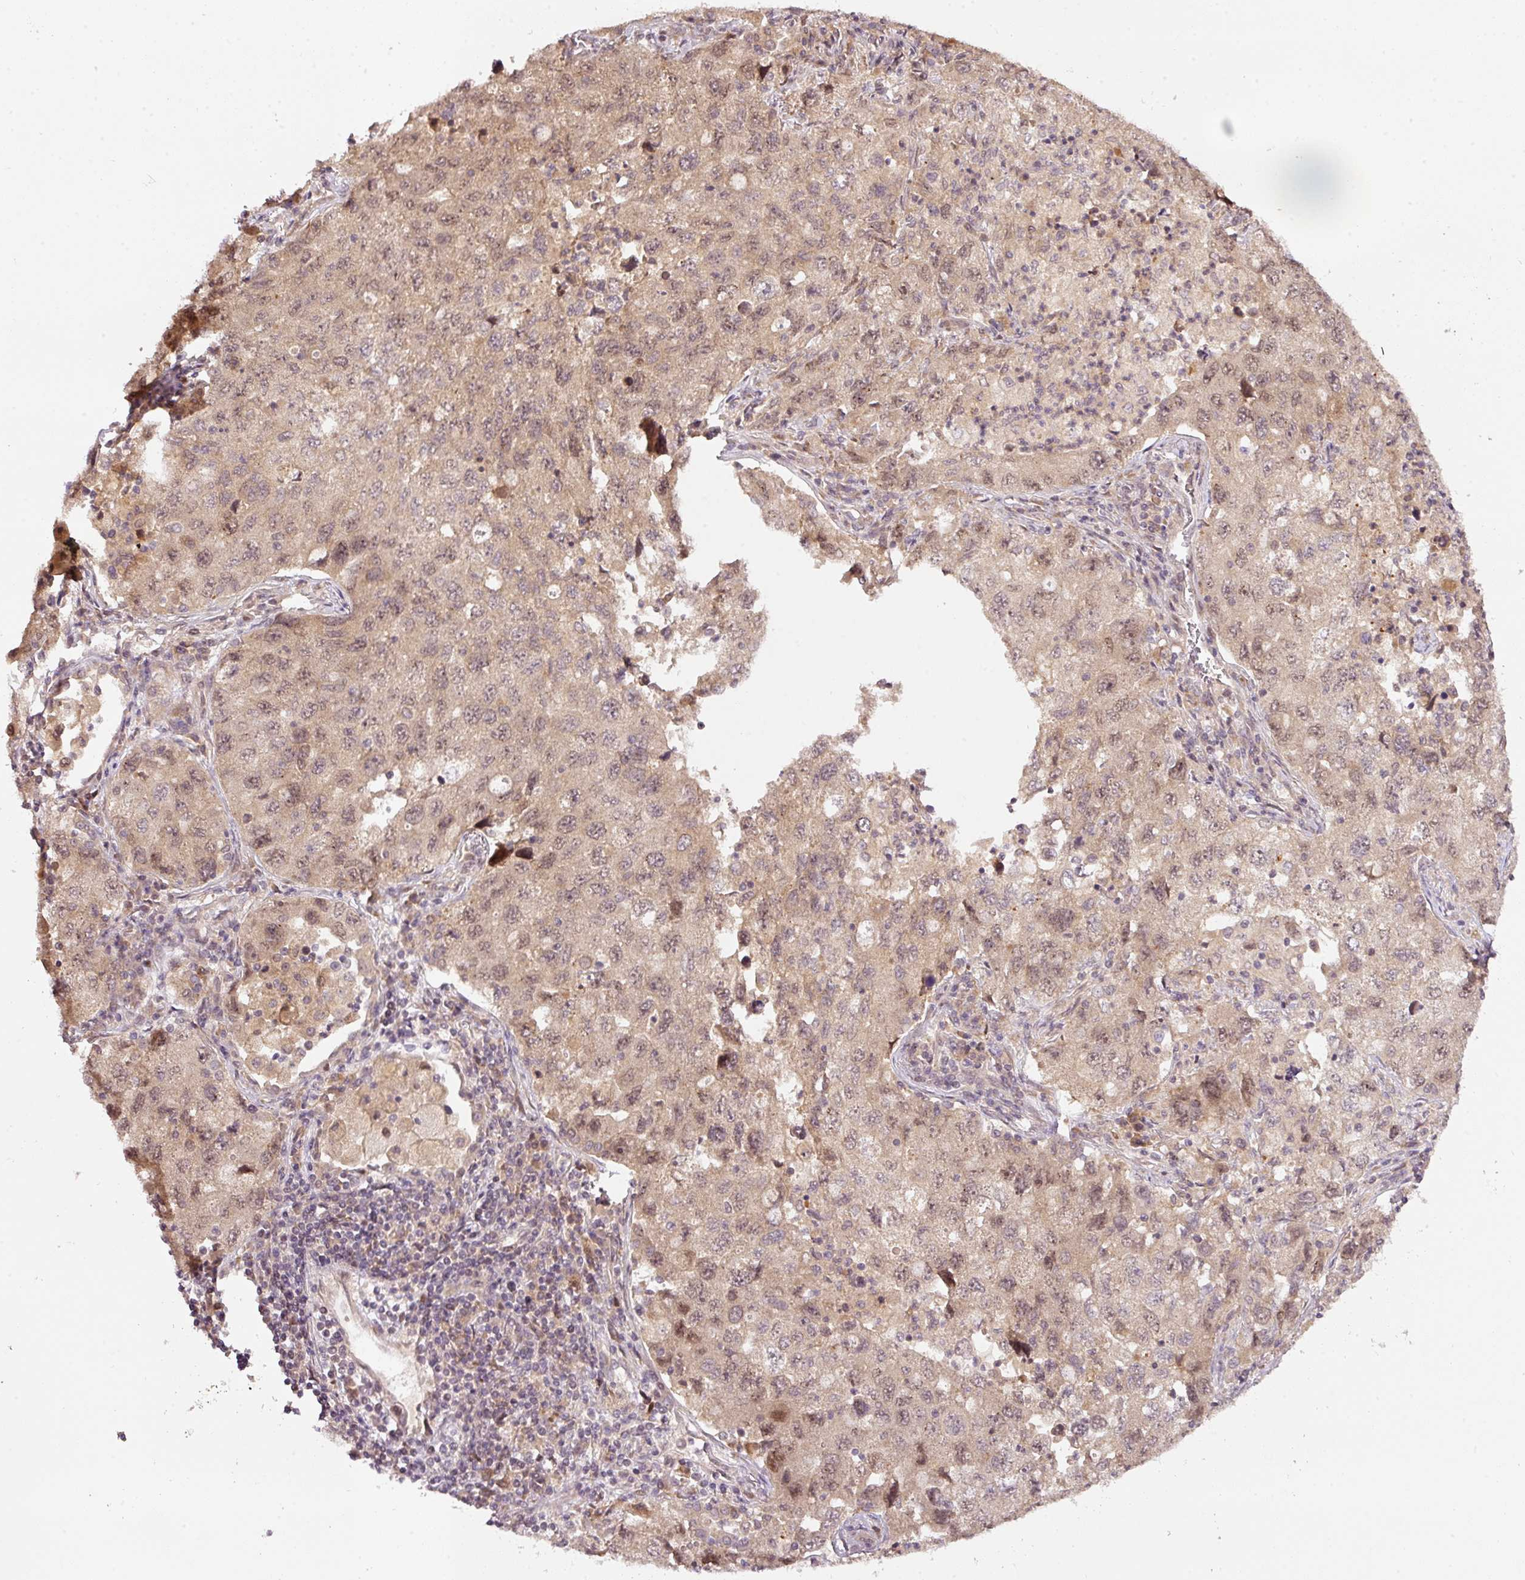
{"staining": {"intensity": "weak", "quantity": ">75%", "location": "cytoplasmic/membranous,nuclear"}, "tissue": "lung cancer", "cell_type": "Tumor cells", "image_type": "cancer", "snomed": [{"axis": "morphology", "description": "Adenocarcinoma, NOS"}, {"axis": "topography", "description": "Lung"}], "caption": "Lung adenocarcinoma was stained to show a protein in brown. There is low levels of weak cytoplasmic/membranous and nuclear positivity in about >75% of tumor cells.", "gene": "PCDHB1", "patient": {"sex": "female", "age": 57}}